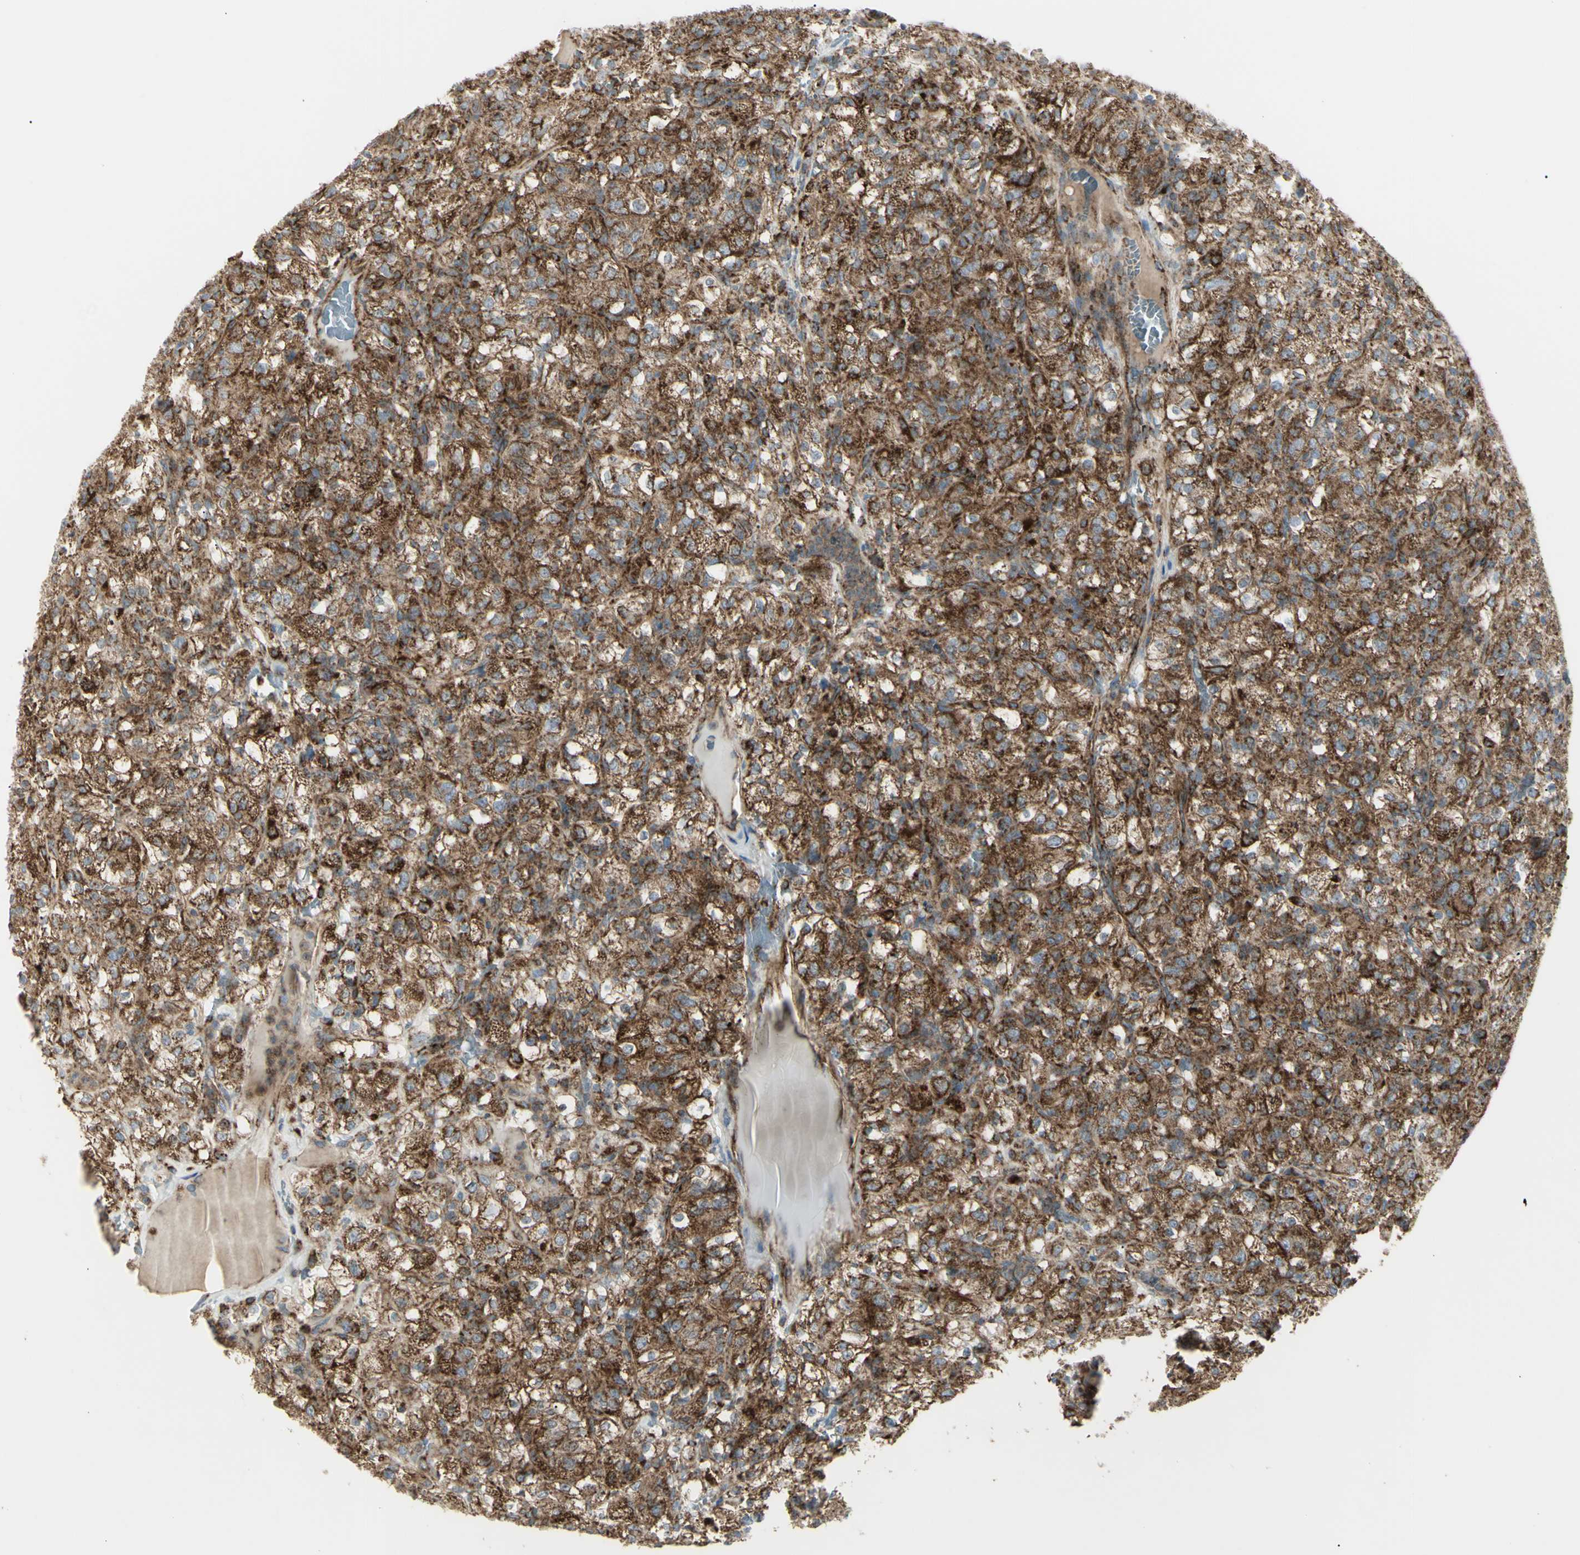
{"staining": {"intensity": "strong", "quantity": ">75%", "location": "cytoplasmic/membranous"}, "tissue": "renal cancer", "cell_type": "Tumor cells", "image_type": "cancer", "snomed": [{"axis": "morphology", "description": "Normal tissue, NOS"}, {"axis": "morphology", "description": "Adenocarcinoma, NOS"}, {"axis": "topography", "description": "Kidney"}], "caption": "Renal adenocarcinoma stained with a brown dye shows strong cytoplasmic/membranous positive staining in approximately >75% of tumor cells.", "gene": "CYB5R1", "patient": {"sex": "female", "age": 72}}